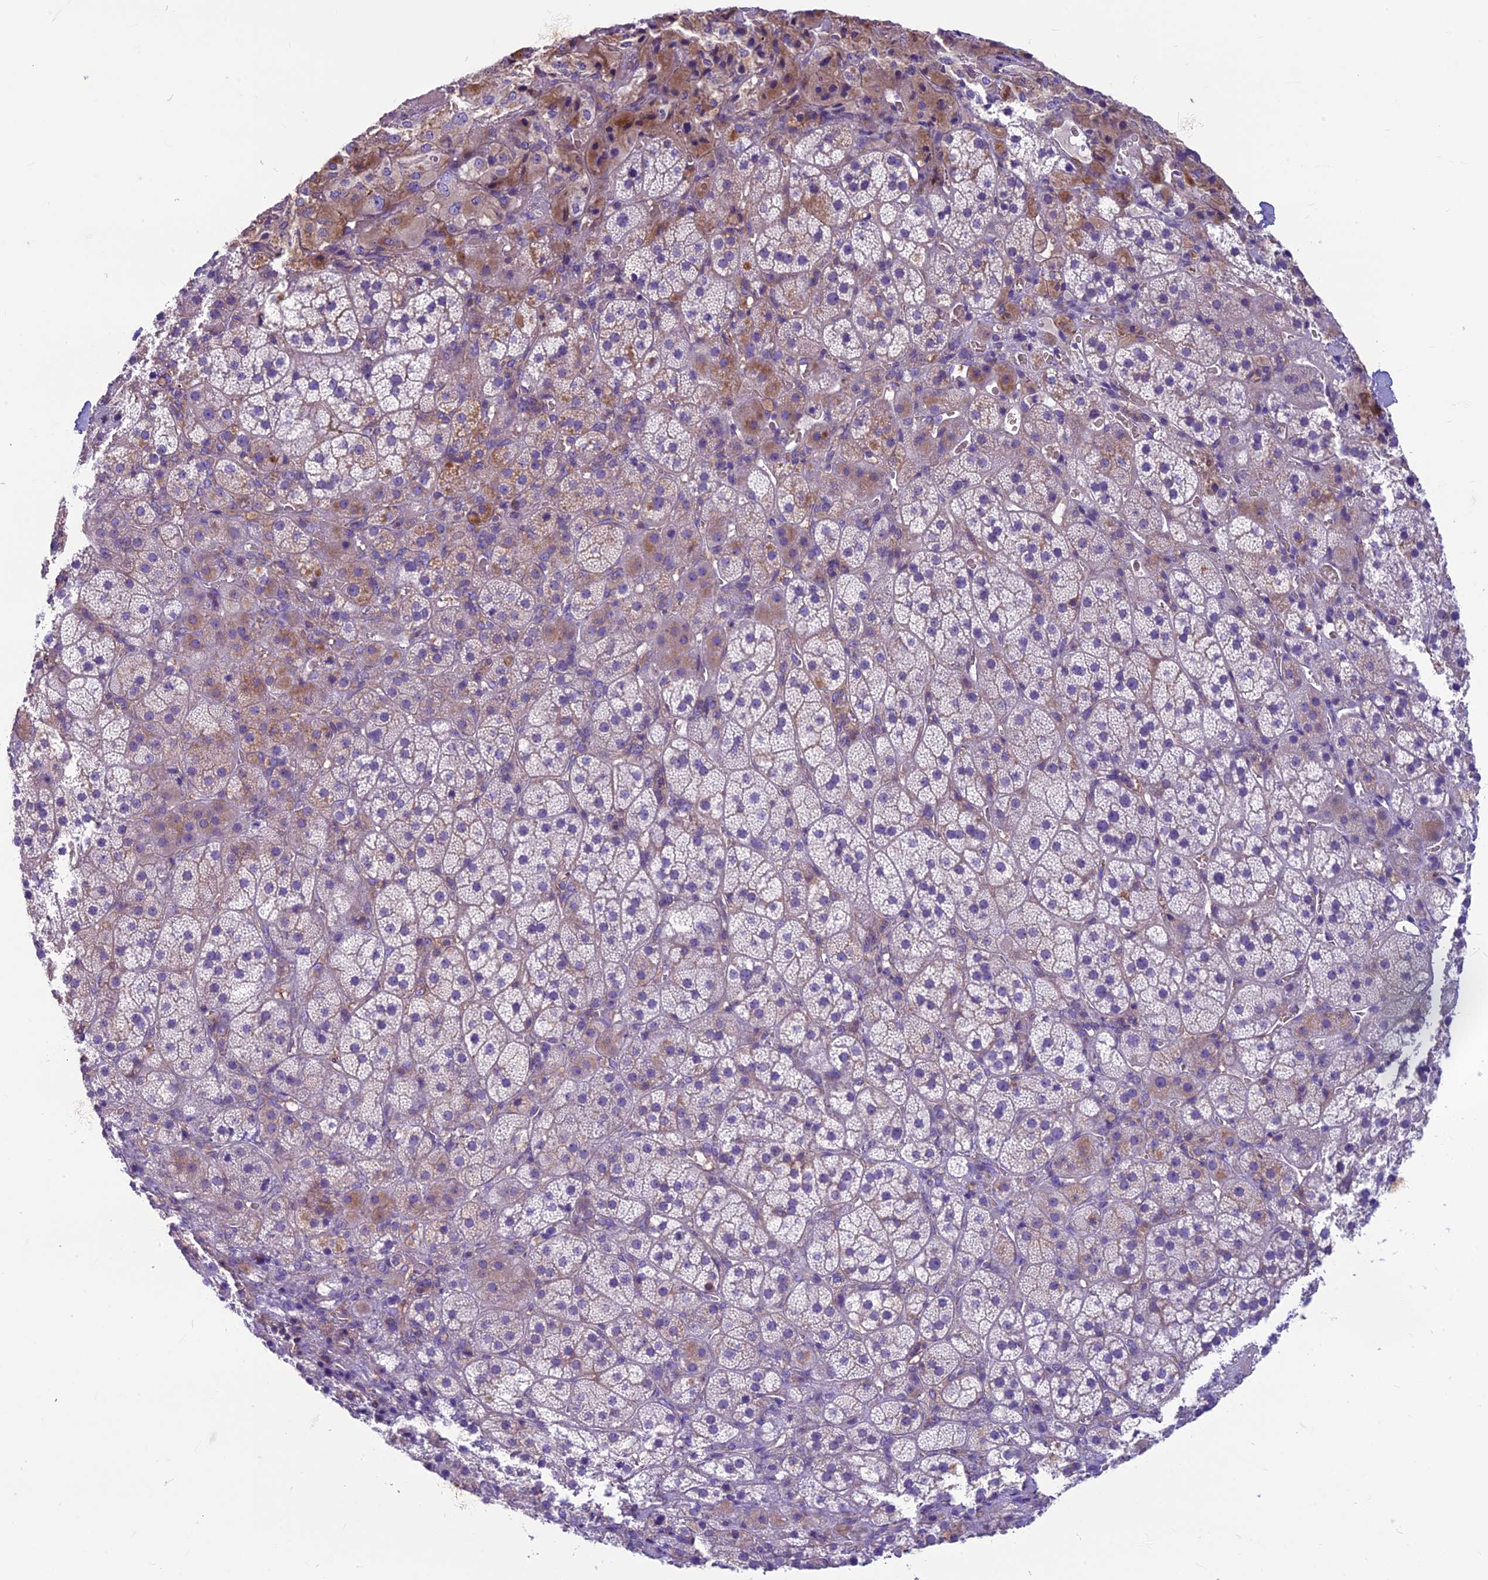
{"staining": {"intensity": "moderate", "quantity": "<25%", "location": "cytoplasmic/membranous"}, "tissue": "adrenal gland", "cell_type": "Glandular cells", "image_type": "normal", "snomed": [{"axis": "morphology", "description": "Normal tissue, NOS"}, {"axis": "topography", "description": "Adrenal gland"}], "caption": "The photomicrograph exhibits immunohistochemical staining of normal adrenal gland. There is moderate cytoplasmic/membranous positivity is seen in about <25% of glandular cells.", "gene": "CDAN1", "patient": {"sex": "female", "age": 44}}